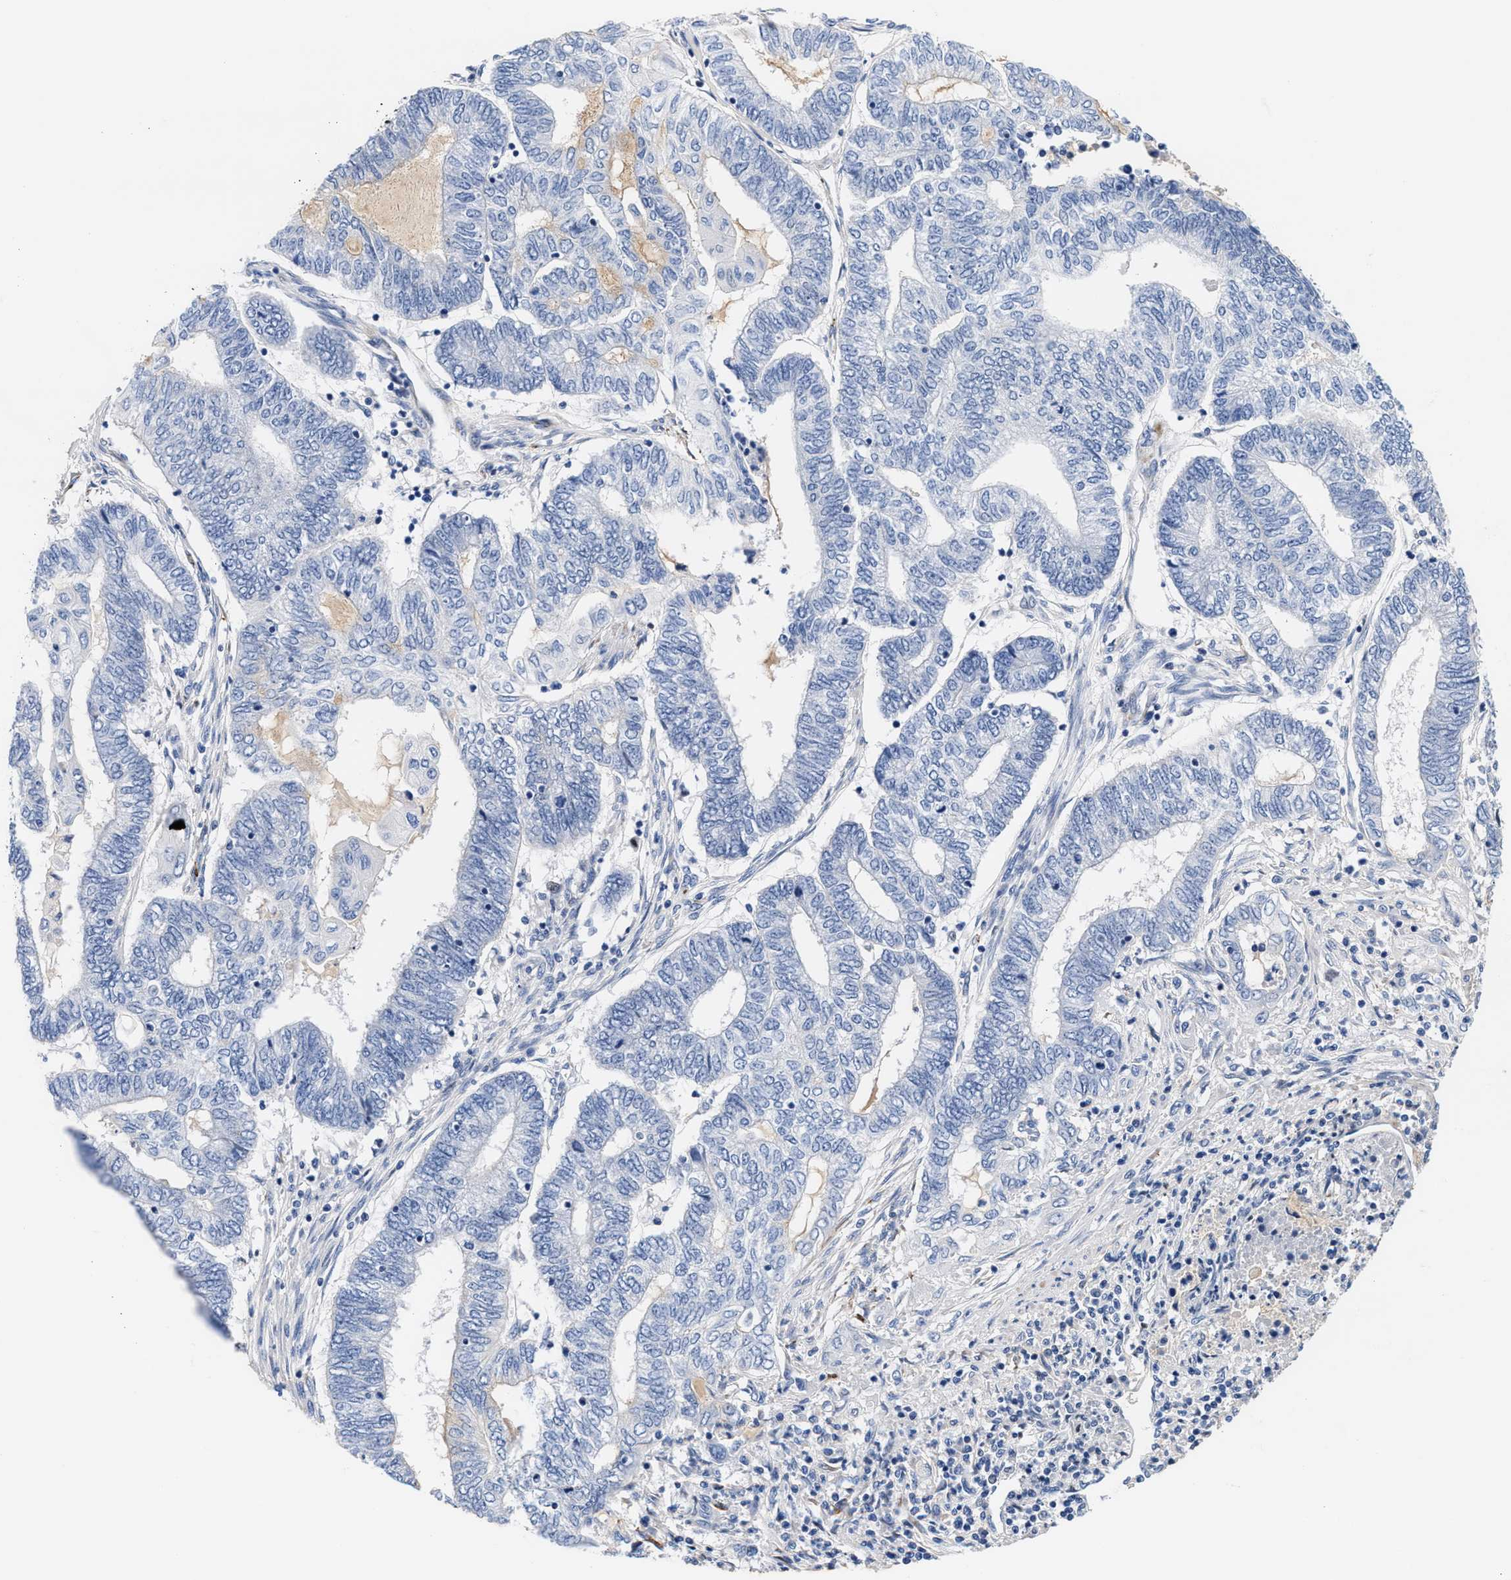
{"staining": {"intensity": "negative", "quantity": "none", "location": "none"}, "tissue": "endometrial cancer", "cell_type": "Tumor cells", "image_type": "cancer", "snomed": [{"axis": "morphology", "description": "Adenocarcinoma, NOS"}, {"axis": "topography", "description": "Uterus"}, {"axis": "topography", "description": "Endometrium"}], "caption": "A histopathology image of human endometrial adenocarcinoma is negative for staining in tumor cells.", "gene": "ACTL7B", "patient": {"sex": "female", "age": 70}}